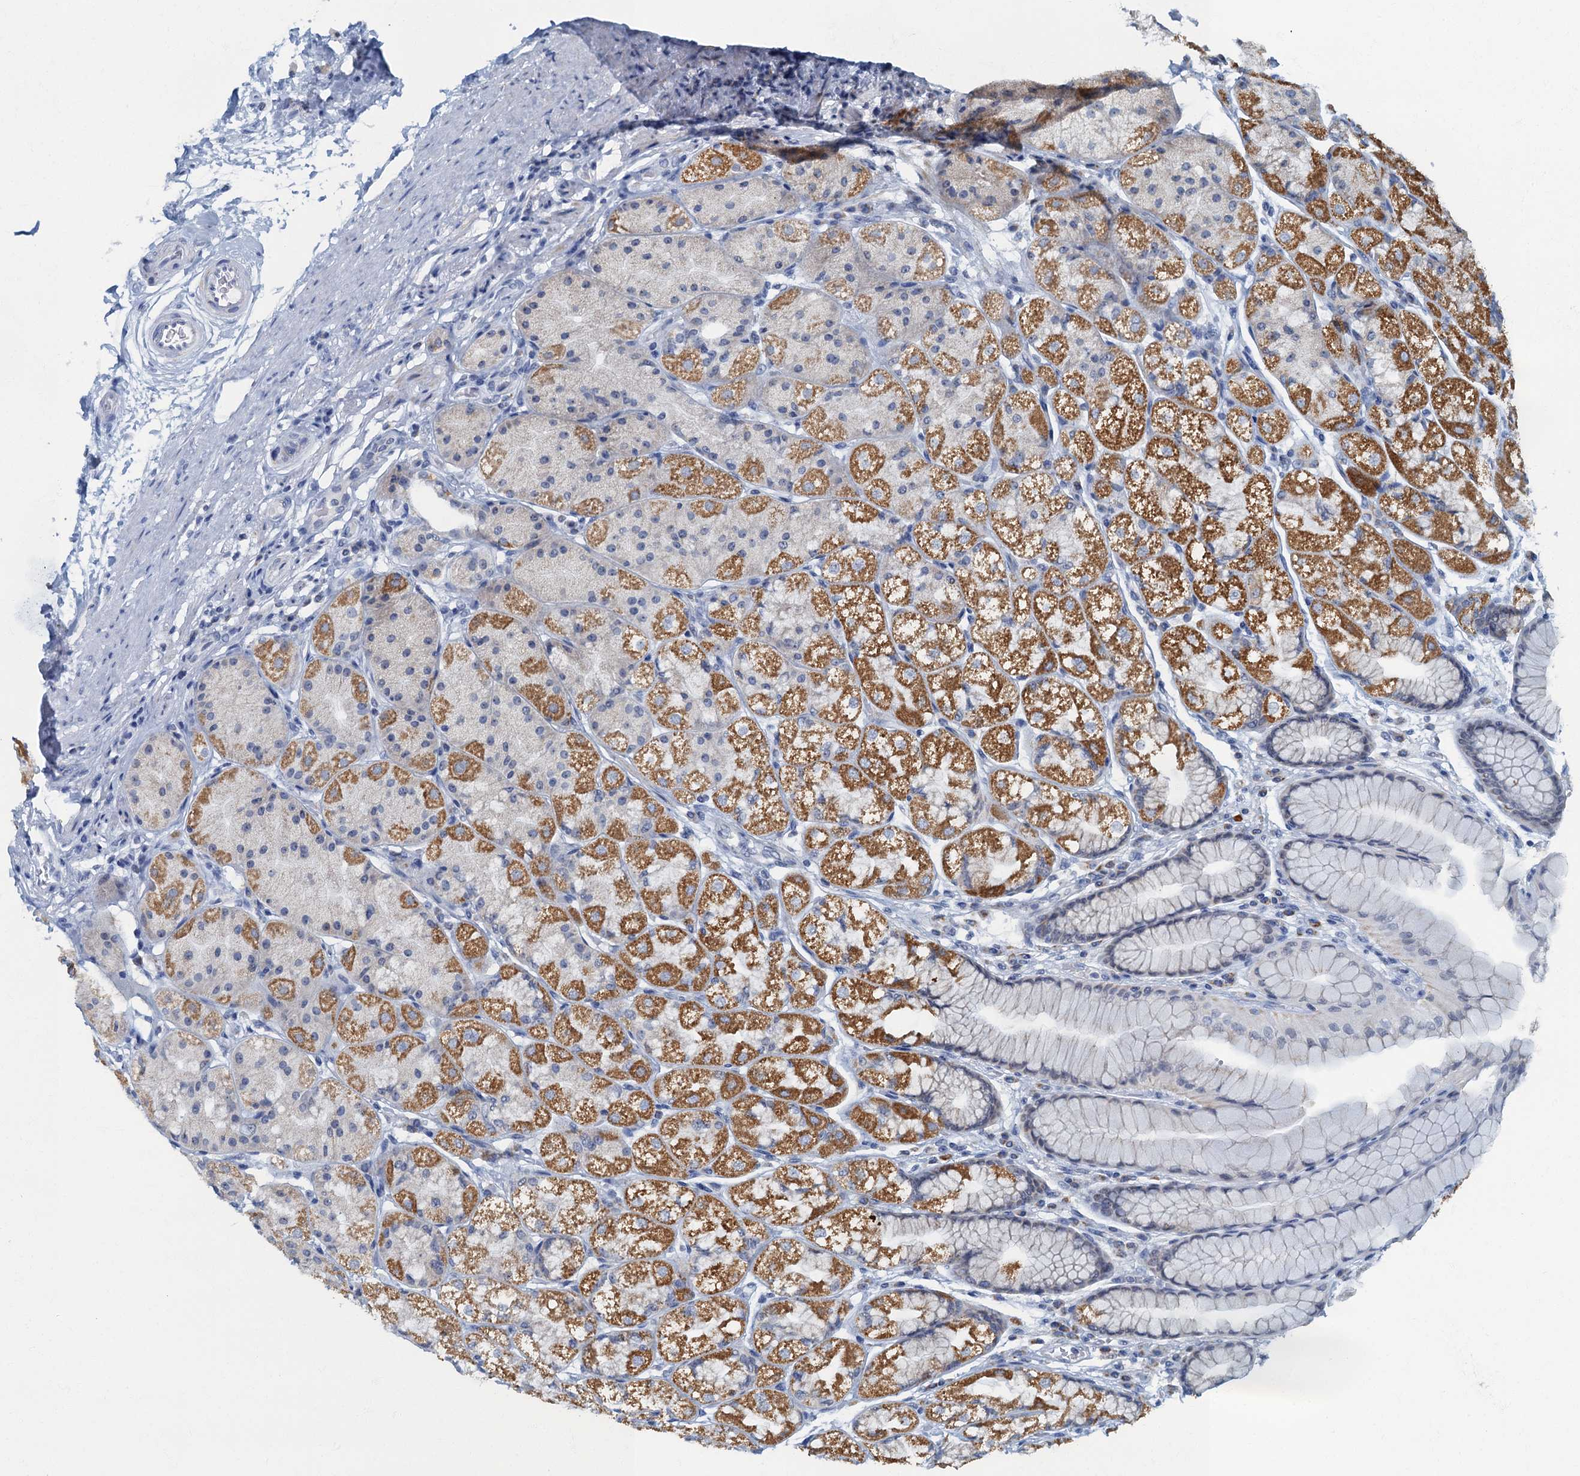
{"staining": {"intensity": "strong", "quantity": "25%-75%", "location": "cytoplasmic/membranous"}, "tissue": "stomach", "cell_type": "Glandular cells", "image_type": "normal", "snomed": [{"axis": "morphology", "description": "Normal tissue, NOS"}, {"axis": "topography", "description": "Stomach"}], "caption": "High-magnification brightfield microscopy of unremarkable stomach stained with DAB (3,3'-diaminobenzidine) (brown) and counterstained with hematoxylin (blue). glandular cells exhibit strong cytoplasmic/membranous expression is identified in about25%-75% of cells.", "gene": "RAD9B", "patient": {"sex": "male", "age": 57}}